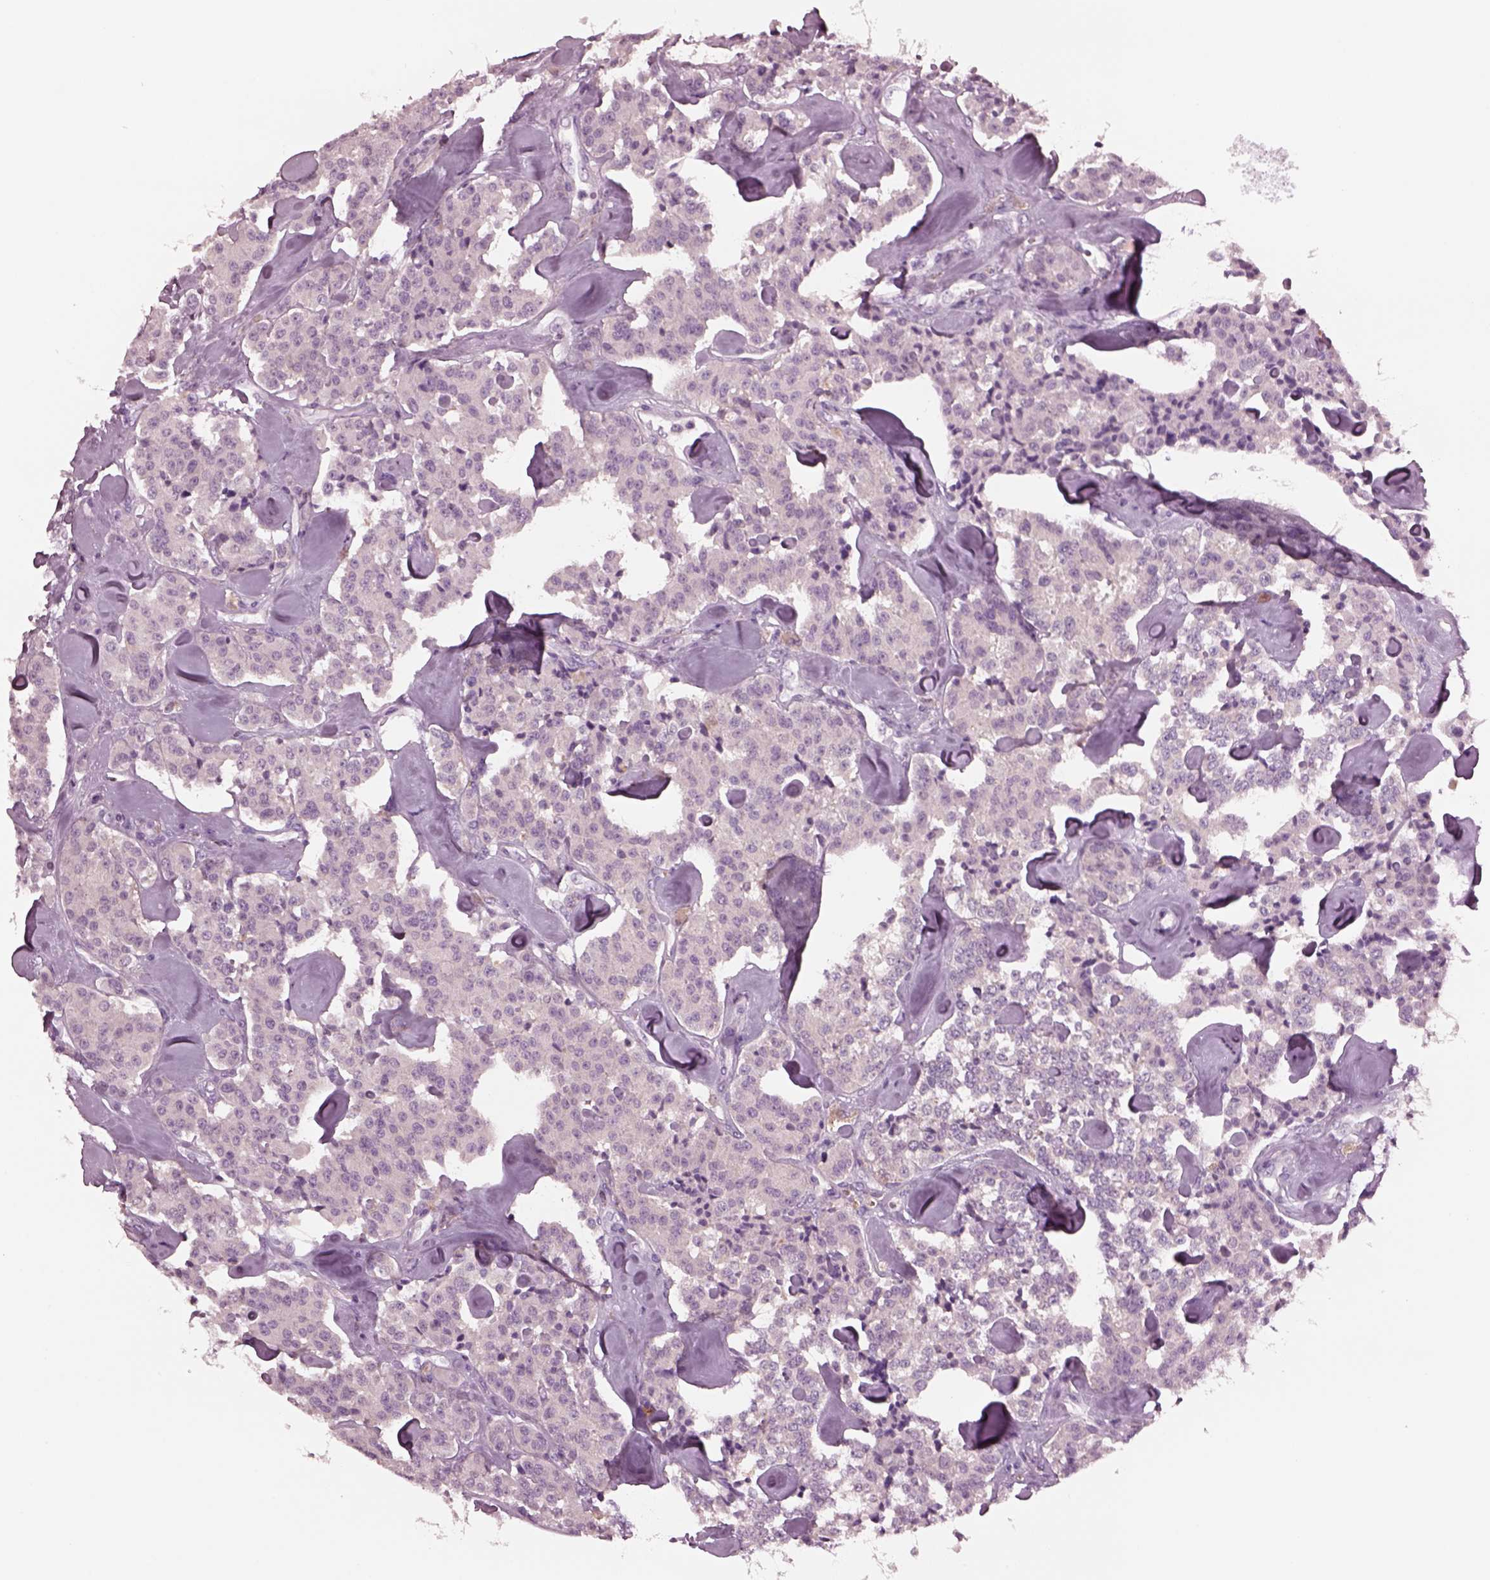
{"staining": {"intensity": "negative", "quantity": "none", "location": "none"}, "tissue": "carcinoid", "cell_type": "Tumor cells", "image_type": "cancer", "snomed": [{"axis": "morphology", "description": "Carcinoid, malignant, NOS"}, {"axis": "topography", "description": "Pancreas"}], "caption": "An immunohistochemistry micrograph of malignant carcinoid is shown. There is no staining in tumor cells of malignant carcinoid.", "gene": "SHTN1", "patient": {"sex": "male", "age": 41}}